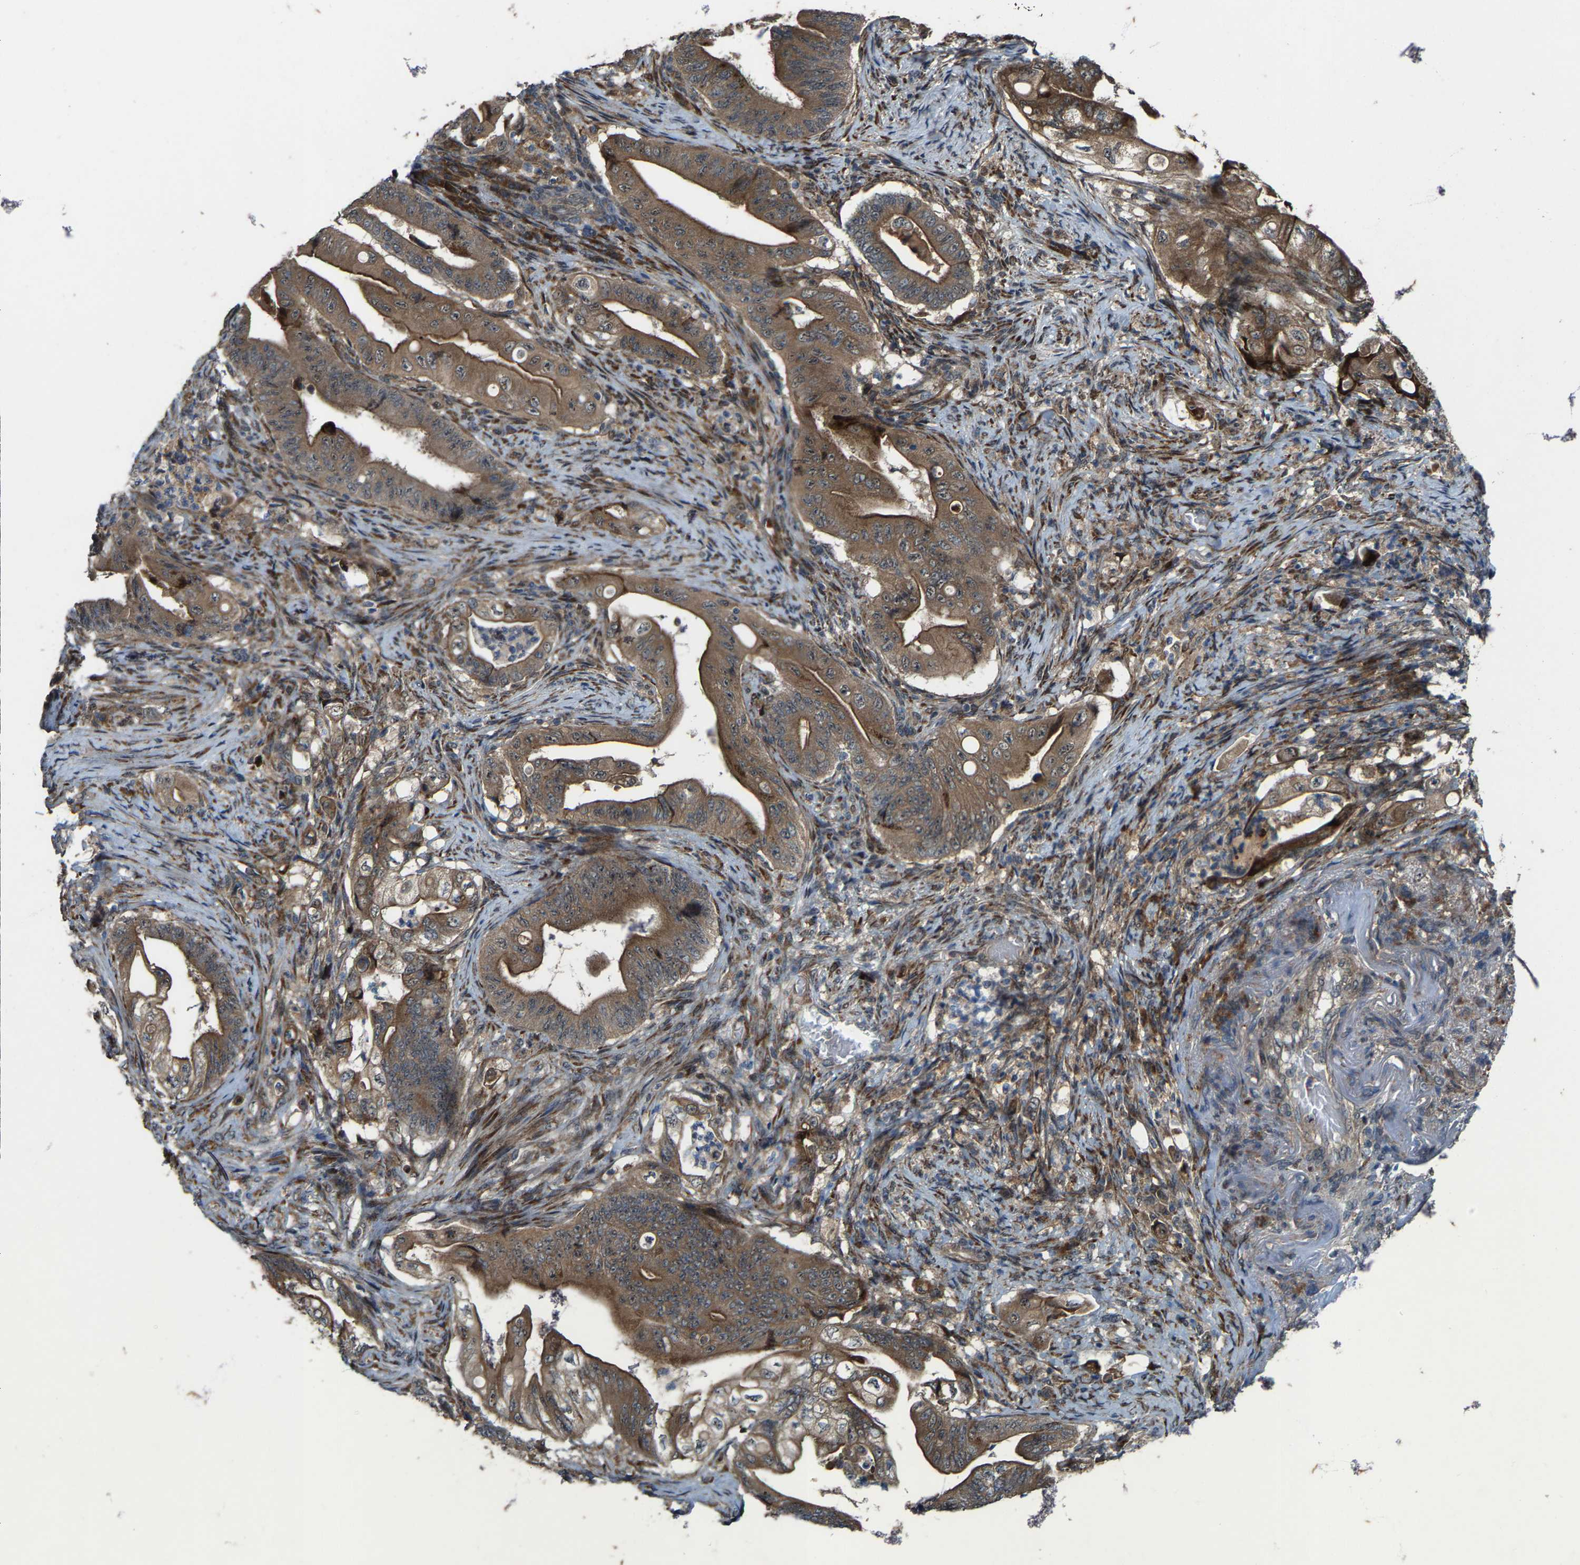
{"staining": {"intensity": "moderate", "quantity": ">75%", "location": "cytoplasmic/membranous"}, "tissue": "stomach cancer", "cell_type": "Tumor cells", "image_type": "cancer", "snomed": [{"axis": "morphology", "description": "Adenocarcinoma, NOS"}, {"axis": "topography", "description": "Stomach"}], "caption": "A brown stain shows moderate cytoplasmic/membranous staining of a protein in stomach cancer tumor cells.", "gene": "LRRC72", "patient": {"sex": "female", "age": 73}}